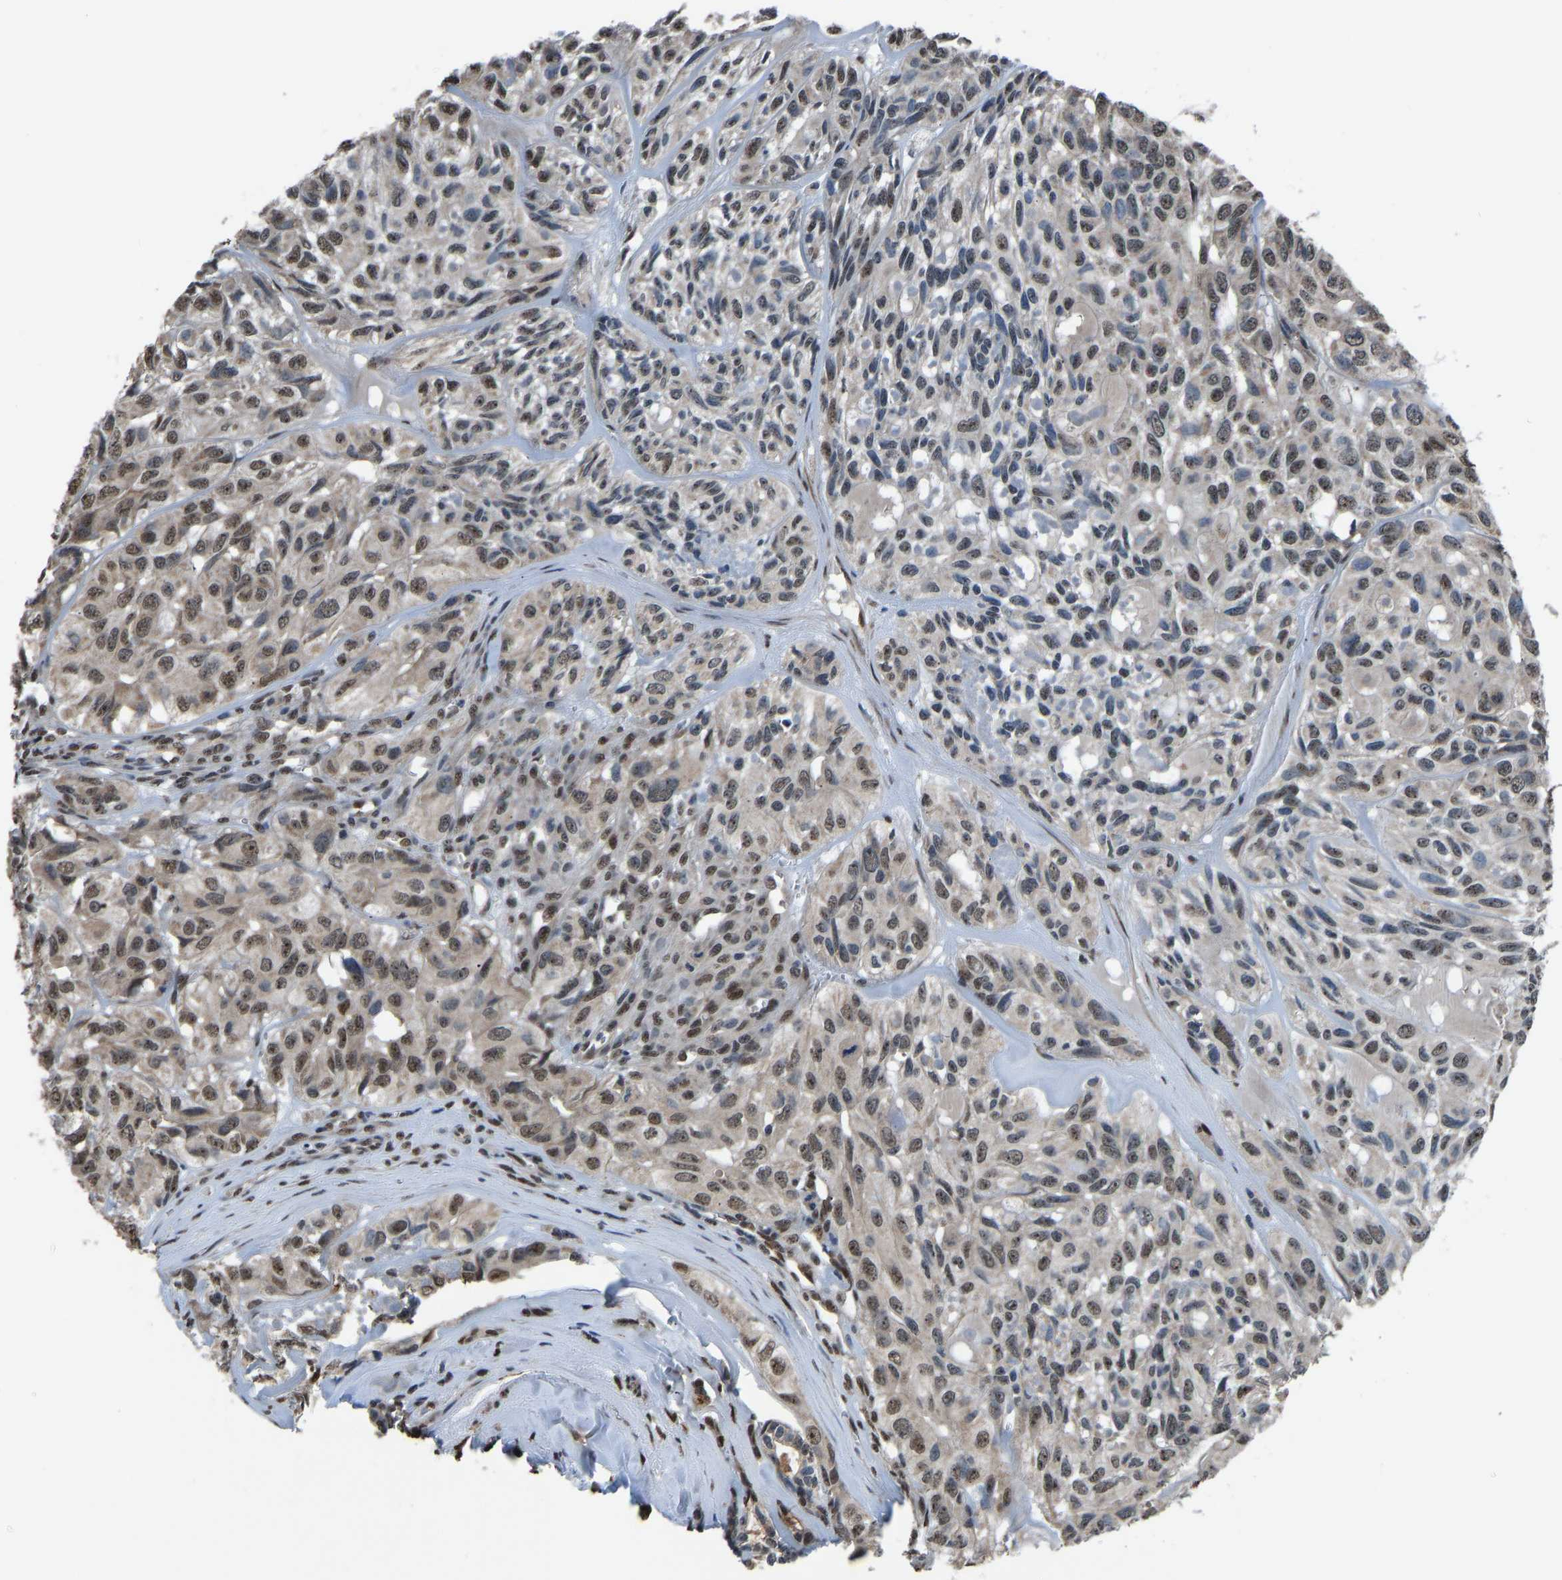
{"staining": {"intensity": "weak", "quantity": ">75%", "location": "nuclear"}, "tissue": "head and neck cancer", "cell_type": "Tumor cells", "image_type": "cancer", "snomed": [{"axis": "morphology", "description": "Adenocarcinoma, NOS"}, {"axis": "topography", "description": "Salivary gland, NOS"}, {"axis": "topography", "description": "Head-Neck"}], "caption": "IHC of adenocarcinoma (head and neck) exhibits low levels of weak nuclear positivity in about >75% of tumor cells.", "gene": "FOS", "patient": {"sex": "female", "age": 76}}